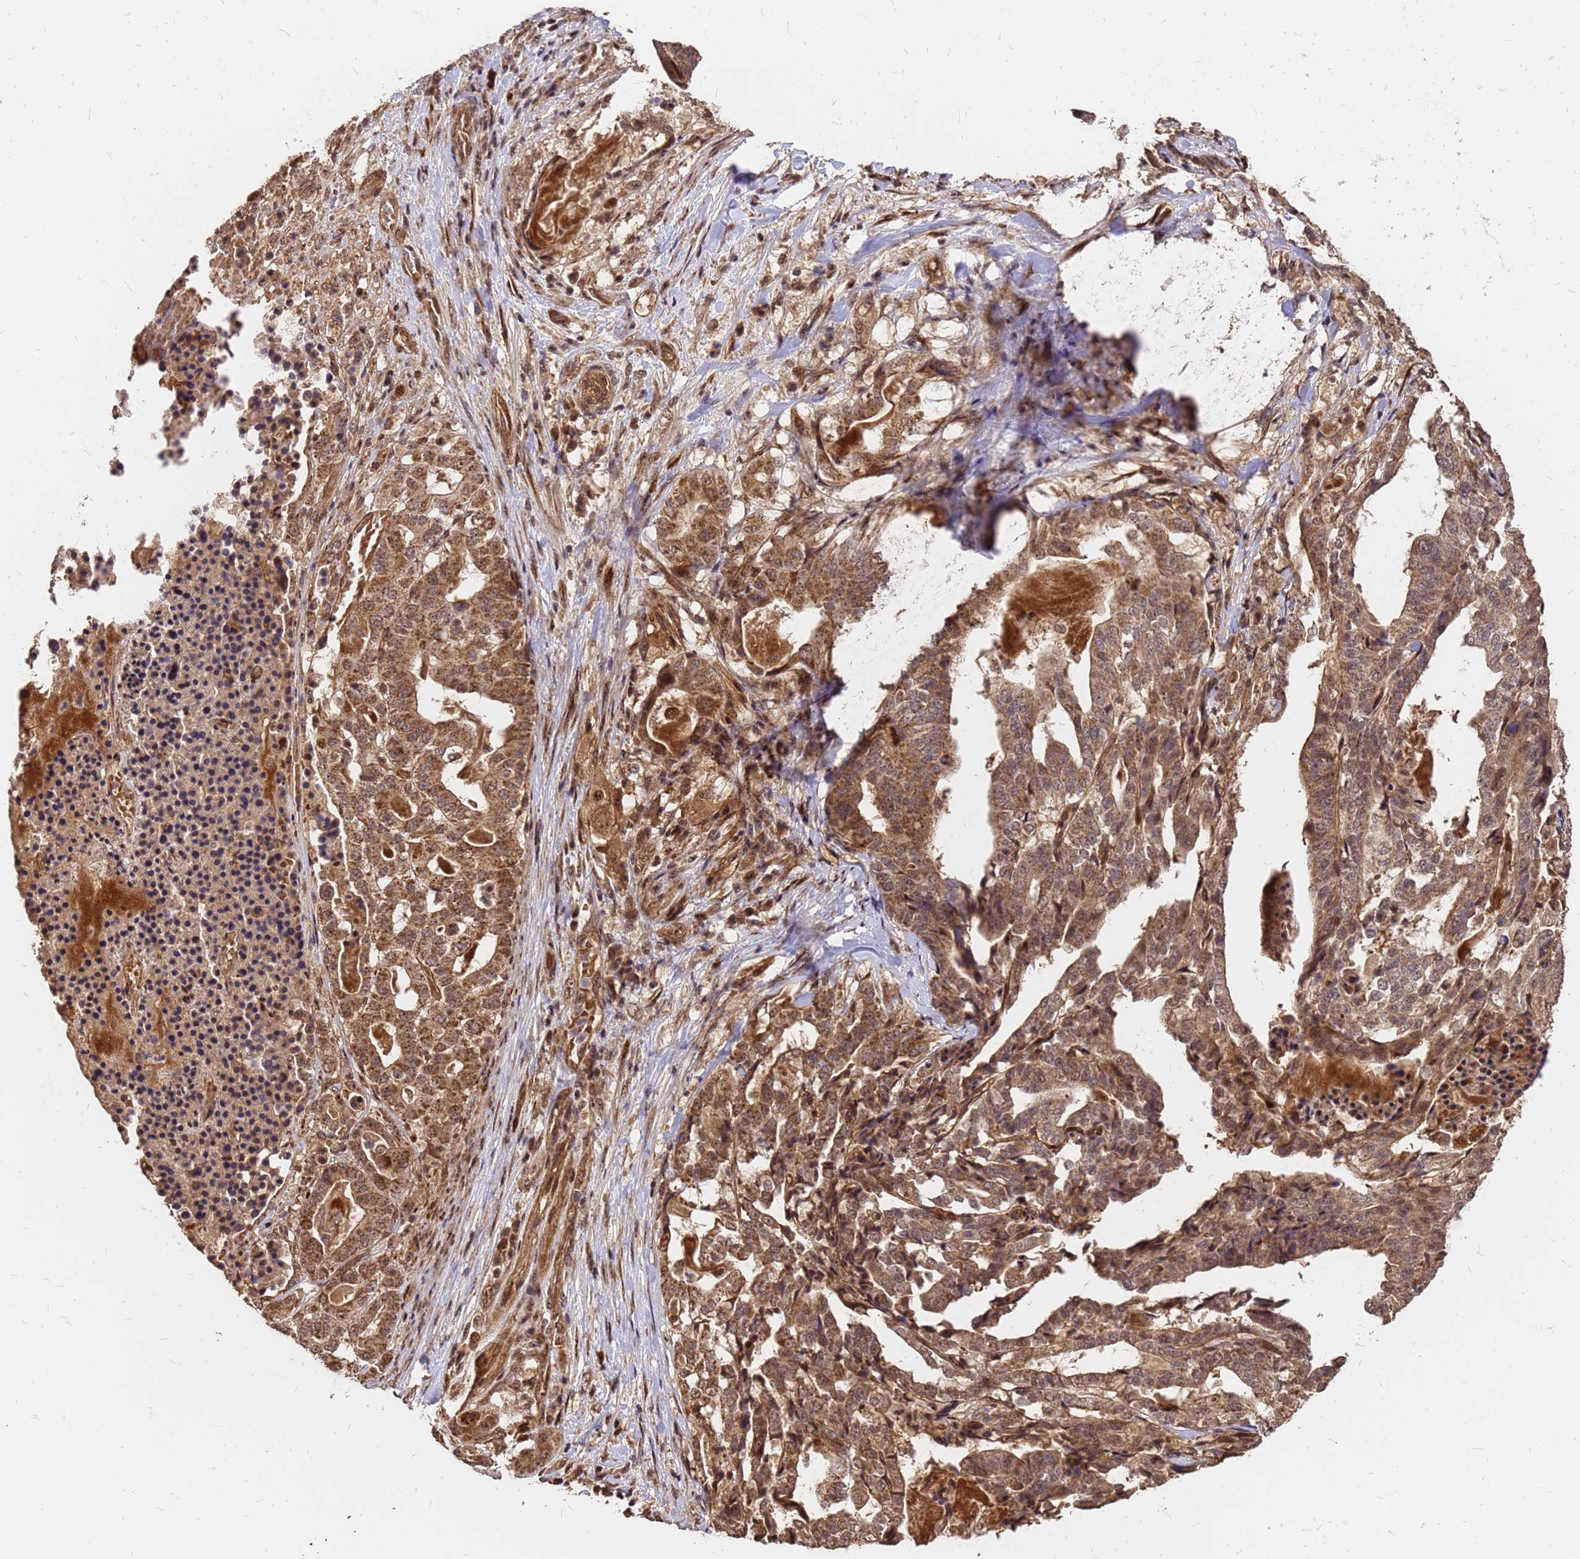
{"staining": {"intensity": "moderate", "quantity": ">75%", "location": "cytoplasmic/membranous,nuclear"}, "tissue": "stomach cancer", "cell_type": "Tumor cells", "image_type": "cancer", "snomed": [{"axis": "morphology", "description": "Adenocarcinoma, NOS"}, {"axis": "topography", "description": "Stomach"}], "caption": "IHC photomicrograph of stomach cancer (adenocarcinoma) stained for a protein (brown), which exhibits medium levels of moderate cytoplasmic/membranous and nuclear positivity in about >75% of tumor cells.", "gene": "GPATCH8", "patient": {"sex": "male", "age": 48}}